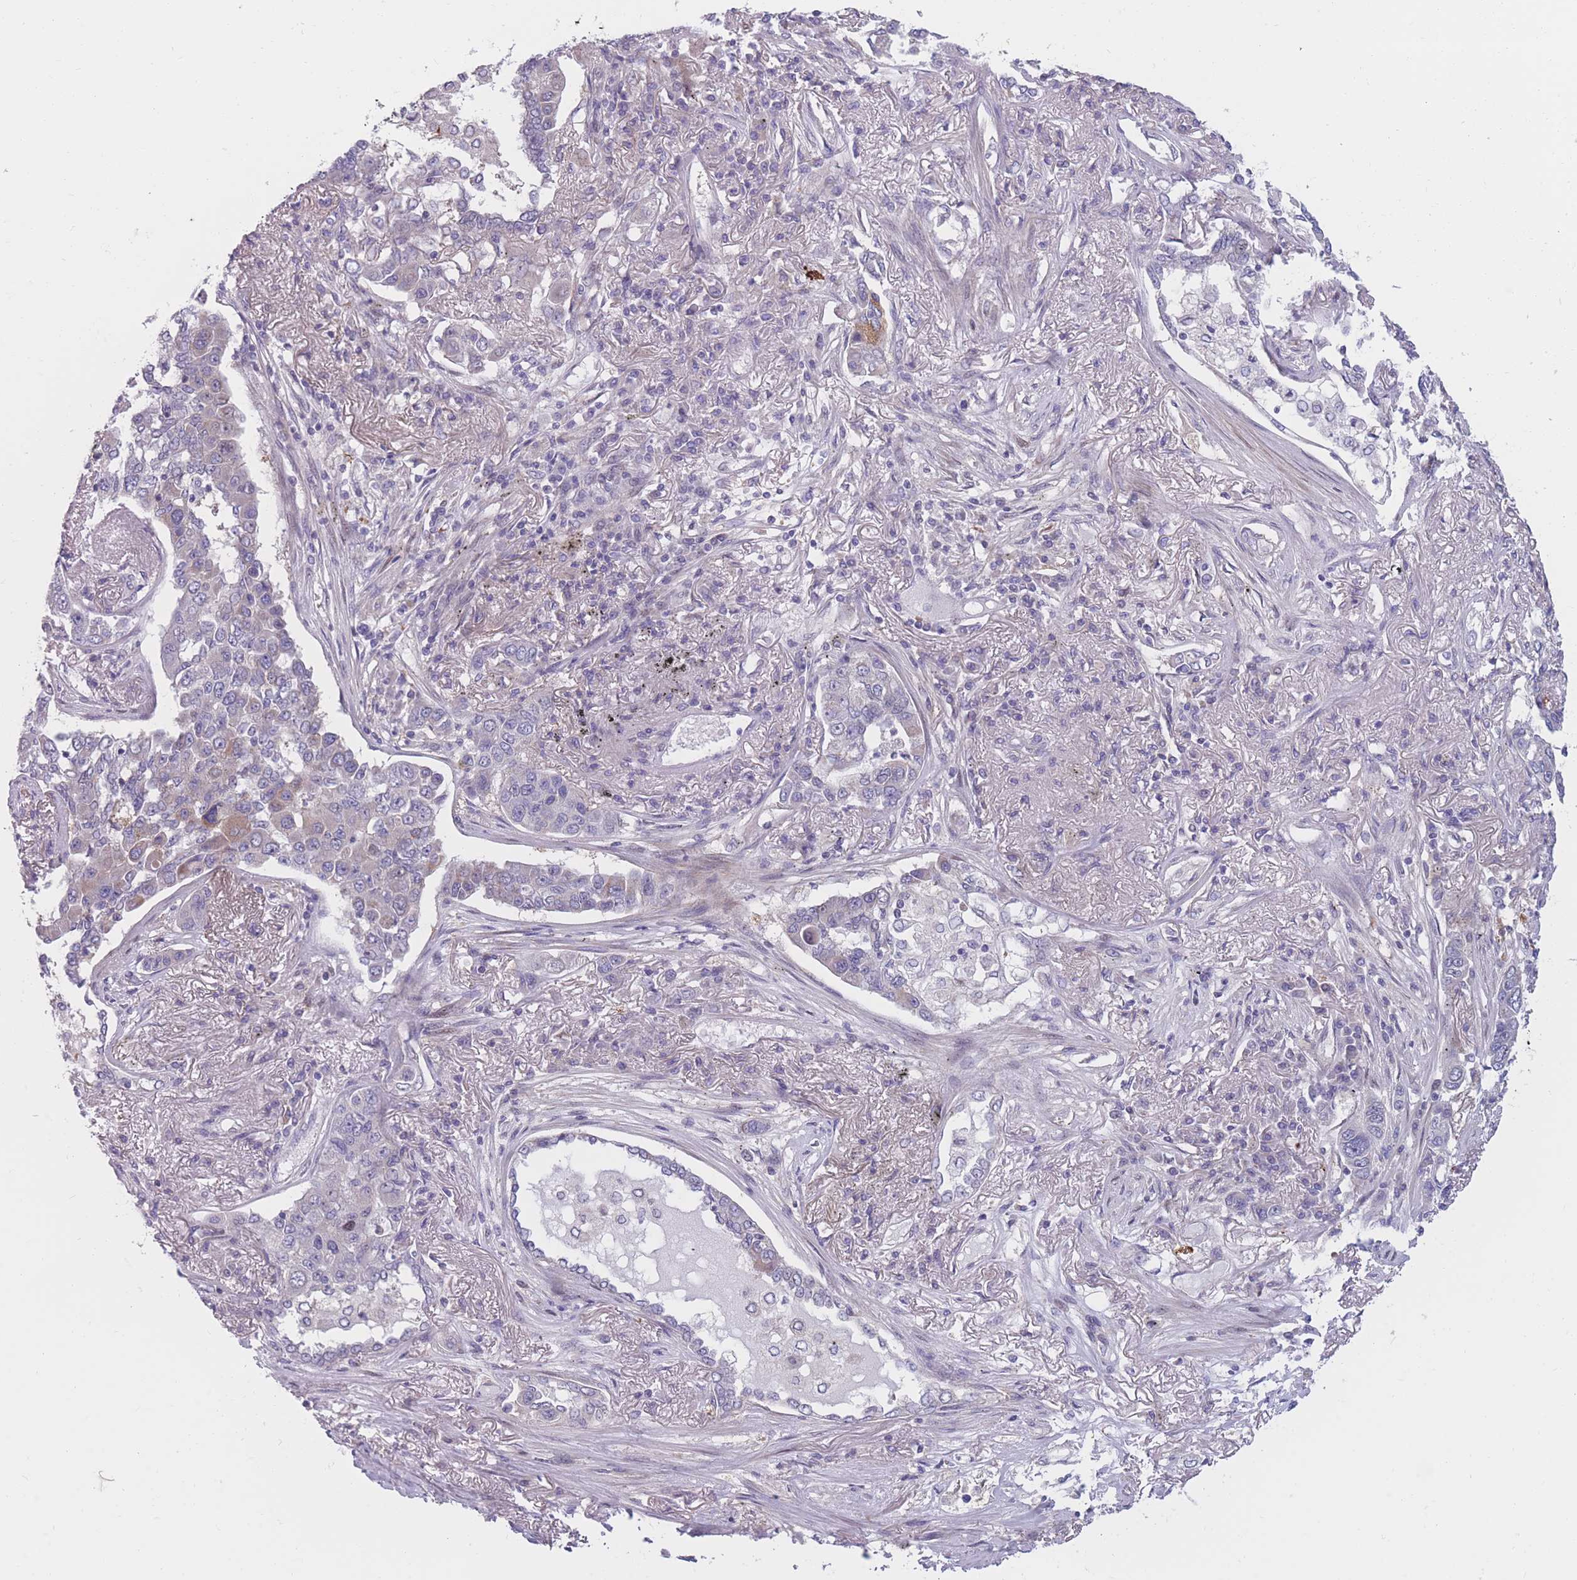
{"staining": {"intensity": "negative", "quantity": "none", "location": "none"}, "tissue": "lung cancer", "cell_type": "Tumor cells", "image_type": "cancer", "snomed": [{"axis": "morphology", "description": "Adenocarcinoma, NOS"}, {"axis": "topography", "description": "Lung"}], "caption": "Micrograph shows no protein expression in tumor cells of lung cancer (adenocarcinoma) tissue.", "gene": "PDE4A", "patient": {"sex": "male", "age": 49}}